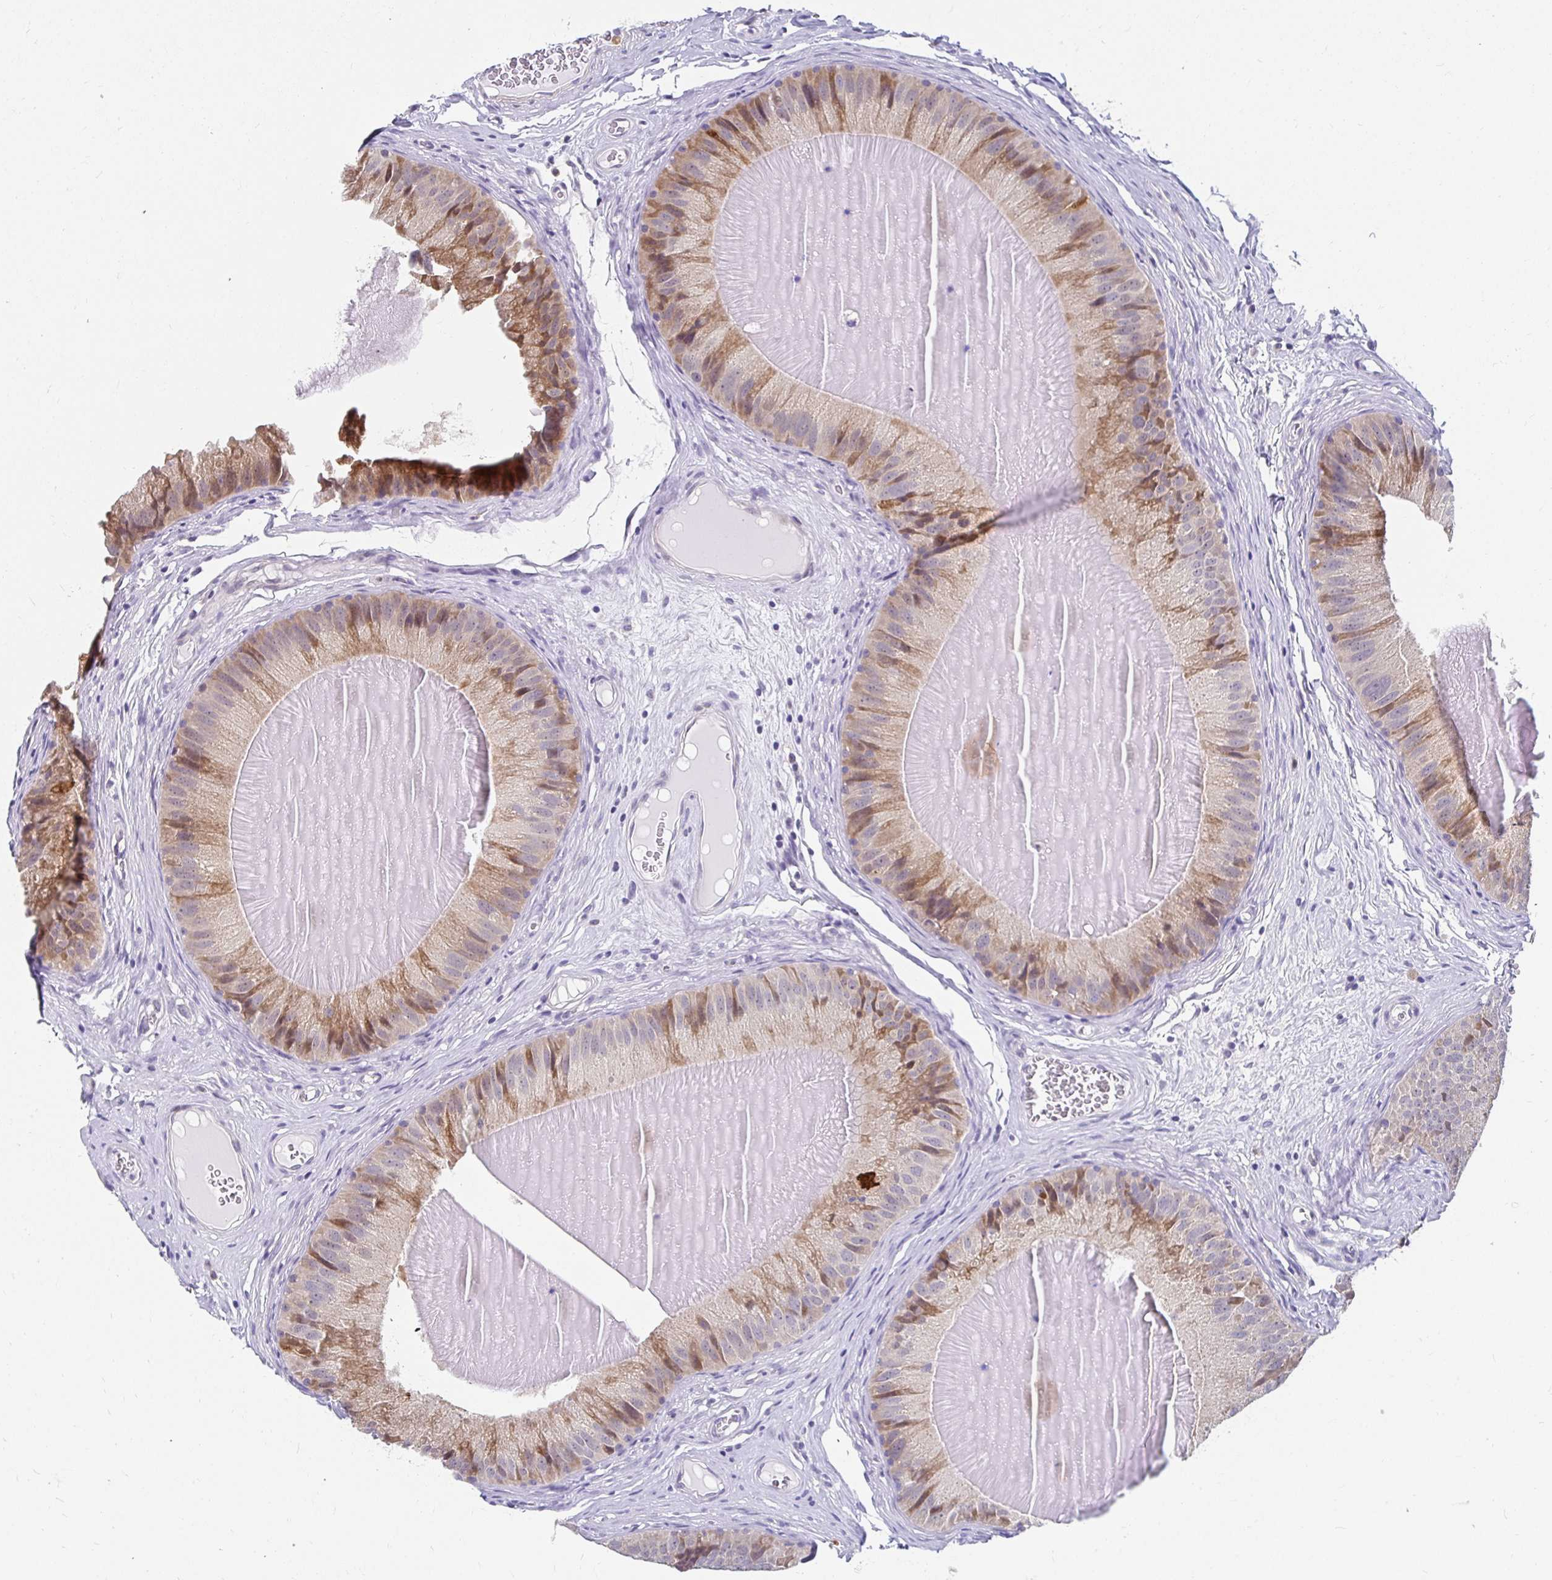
{"staining": {"intensity": "moderate", "quantity": "<25%", "location": "cytoplasmic/membranous"}, "tissue": "epididymis", "cell_type": "Glandular cells", "image_type": "normal", "snomed": [{"axis": "morphology", "description": "Normal tissue, NOS"}, {"axis": "topography", "description": "Epididymis, spermatic cord, NOS"}], "caption": "Moderate cytoplasmic/membranous positivity is seen in about <25% of glandular cells in normal epididymis.", "gene": "PADI2", "patient": {"sex": "male", "age": 39}}